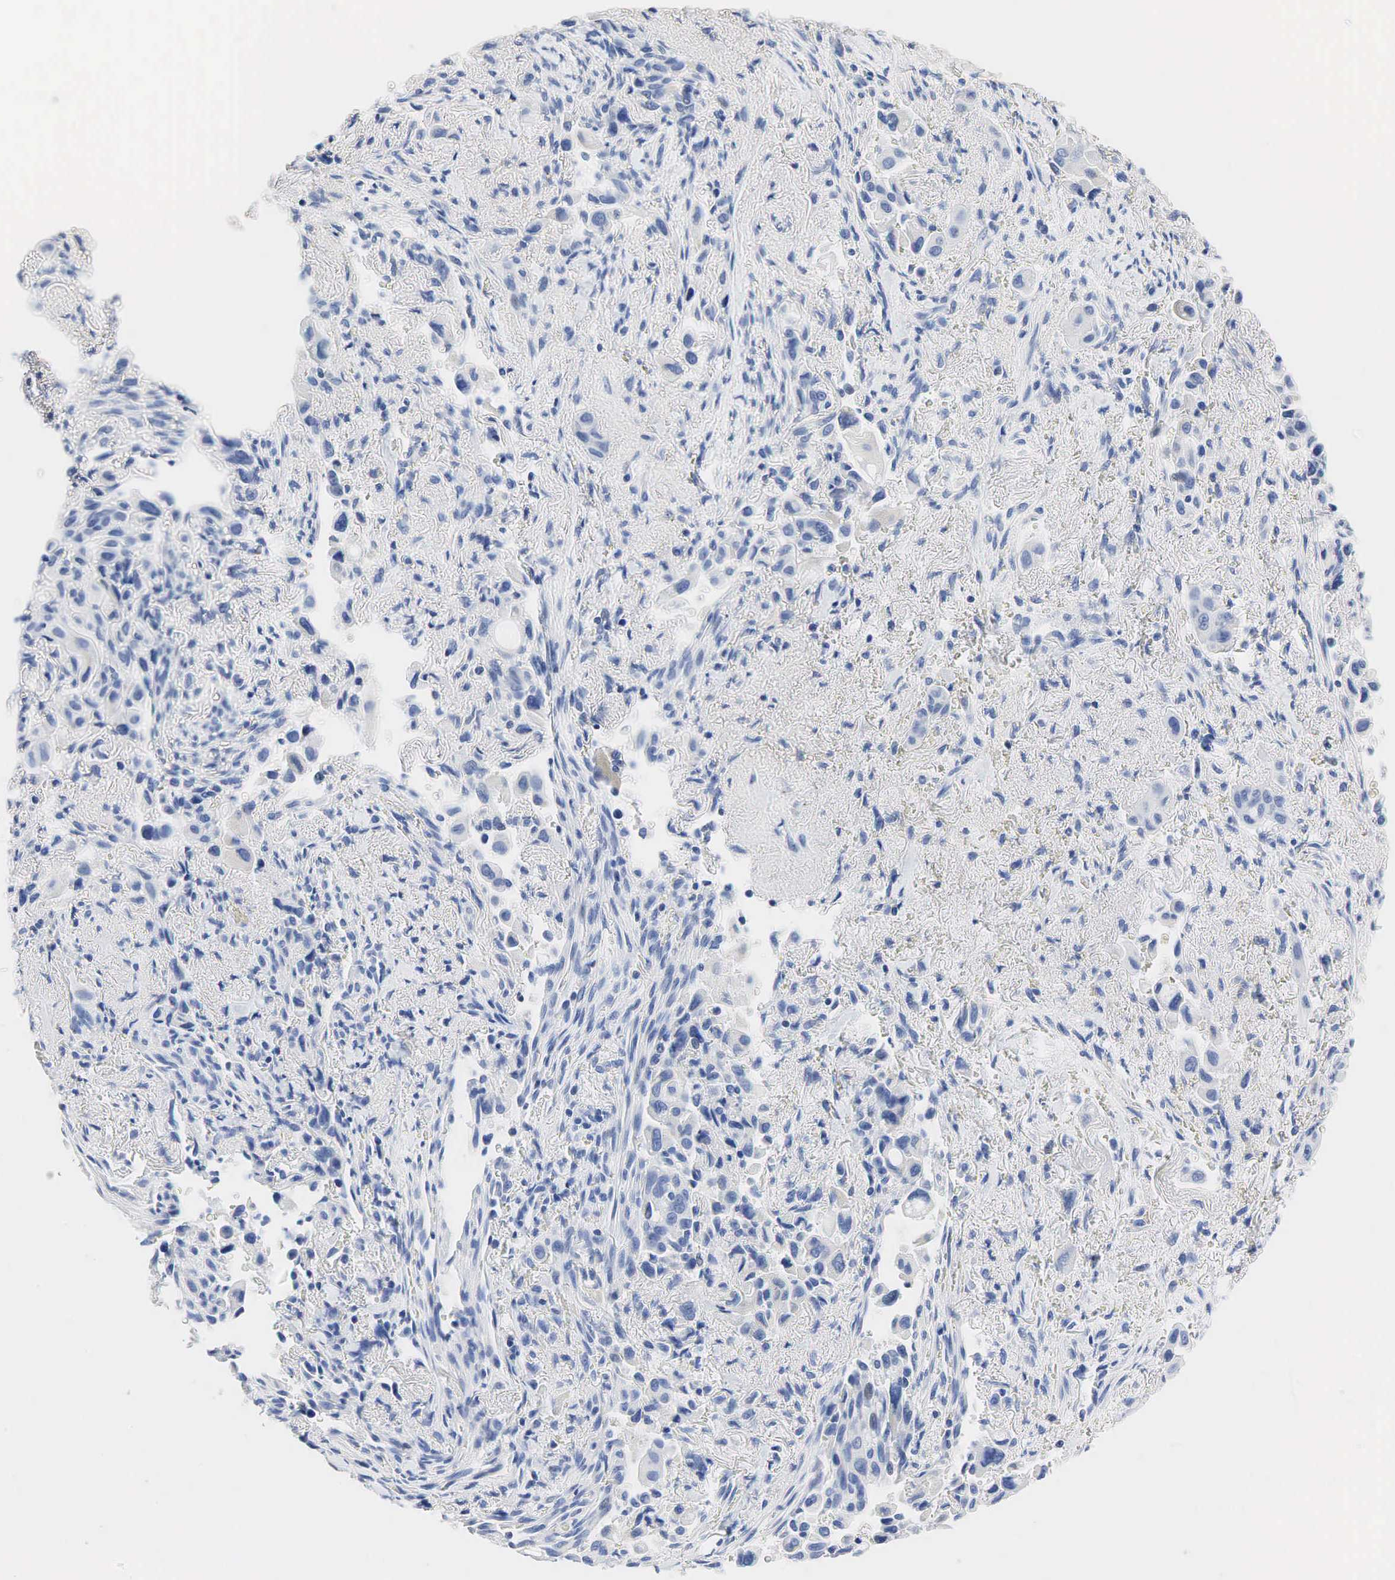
{"staining": {"intensity": "negative", "quantity": "none", "location": "none"}, "tissue": "lung cancer", "cell_type": "Tumor cells", "image_type": "cancer", "snomed": [{"axis": "morphology", "description": "Adenocarcinoma, NOS"}, {"axis": "topography", "description": "Lung"}], "caption": "Histopathology image shows no protein staining in tumor cells of lung cancer tissue. Nuclei are stained in blue.", "gene": "SST", "patient": {"sex": "male", "age": 68}}